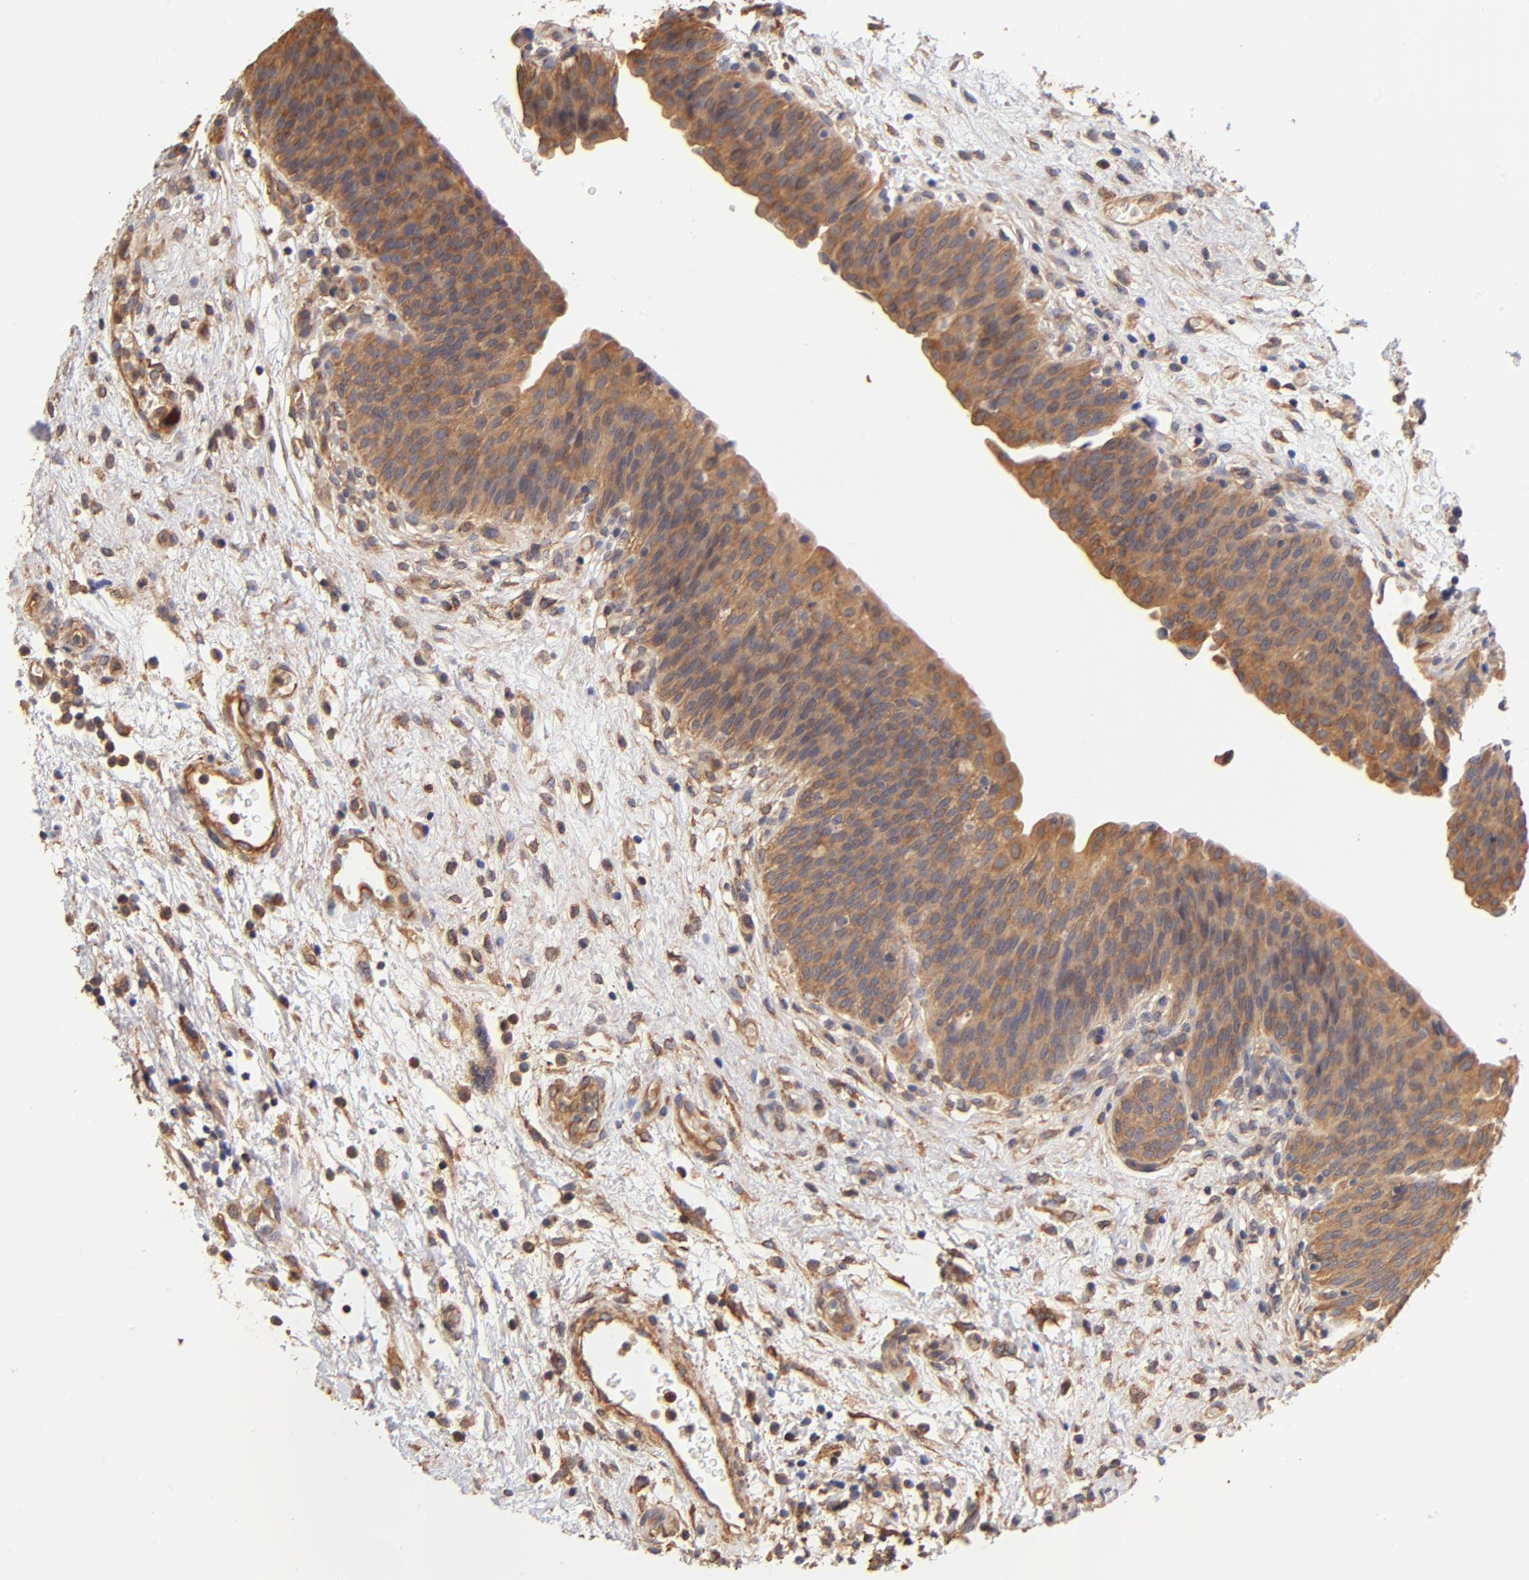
{"staining": {"intensity": "strong", "quantity": ">75%", "location": "cytoplasmic/membranous"}, "tissue": "urinary bladder", "cell_type": "Urothelial cells", "image_type": "normal", "snomed": [{"axis": "morphology", "description": "Normal tissue, NOS"}, {"axis": "topography", "description": "Smooth muscle"}, {"axis": "topography", "description": "Urinary bladder"}], "caption": "Immunohistochemical staining of normal urinary bladder shows high levels of strong cytoplasmic/membranous positivity in about >75% of urothelial cells.", "gene": "FCMR", "patient": {"sex": "male", "age": 35}}